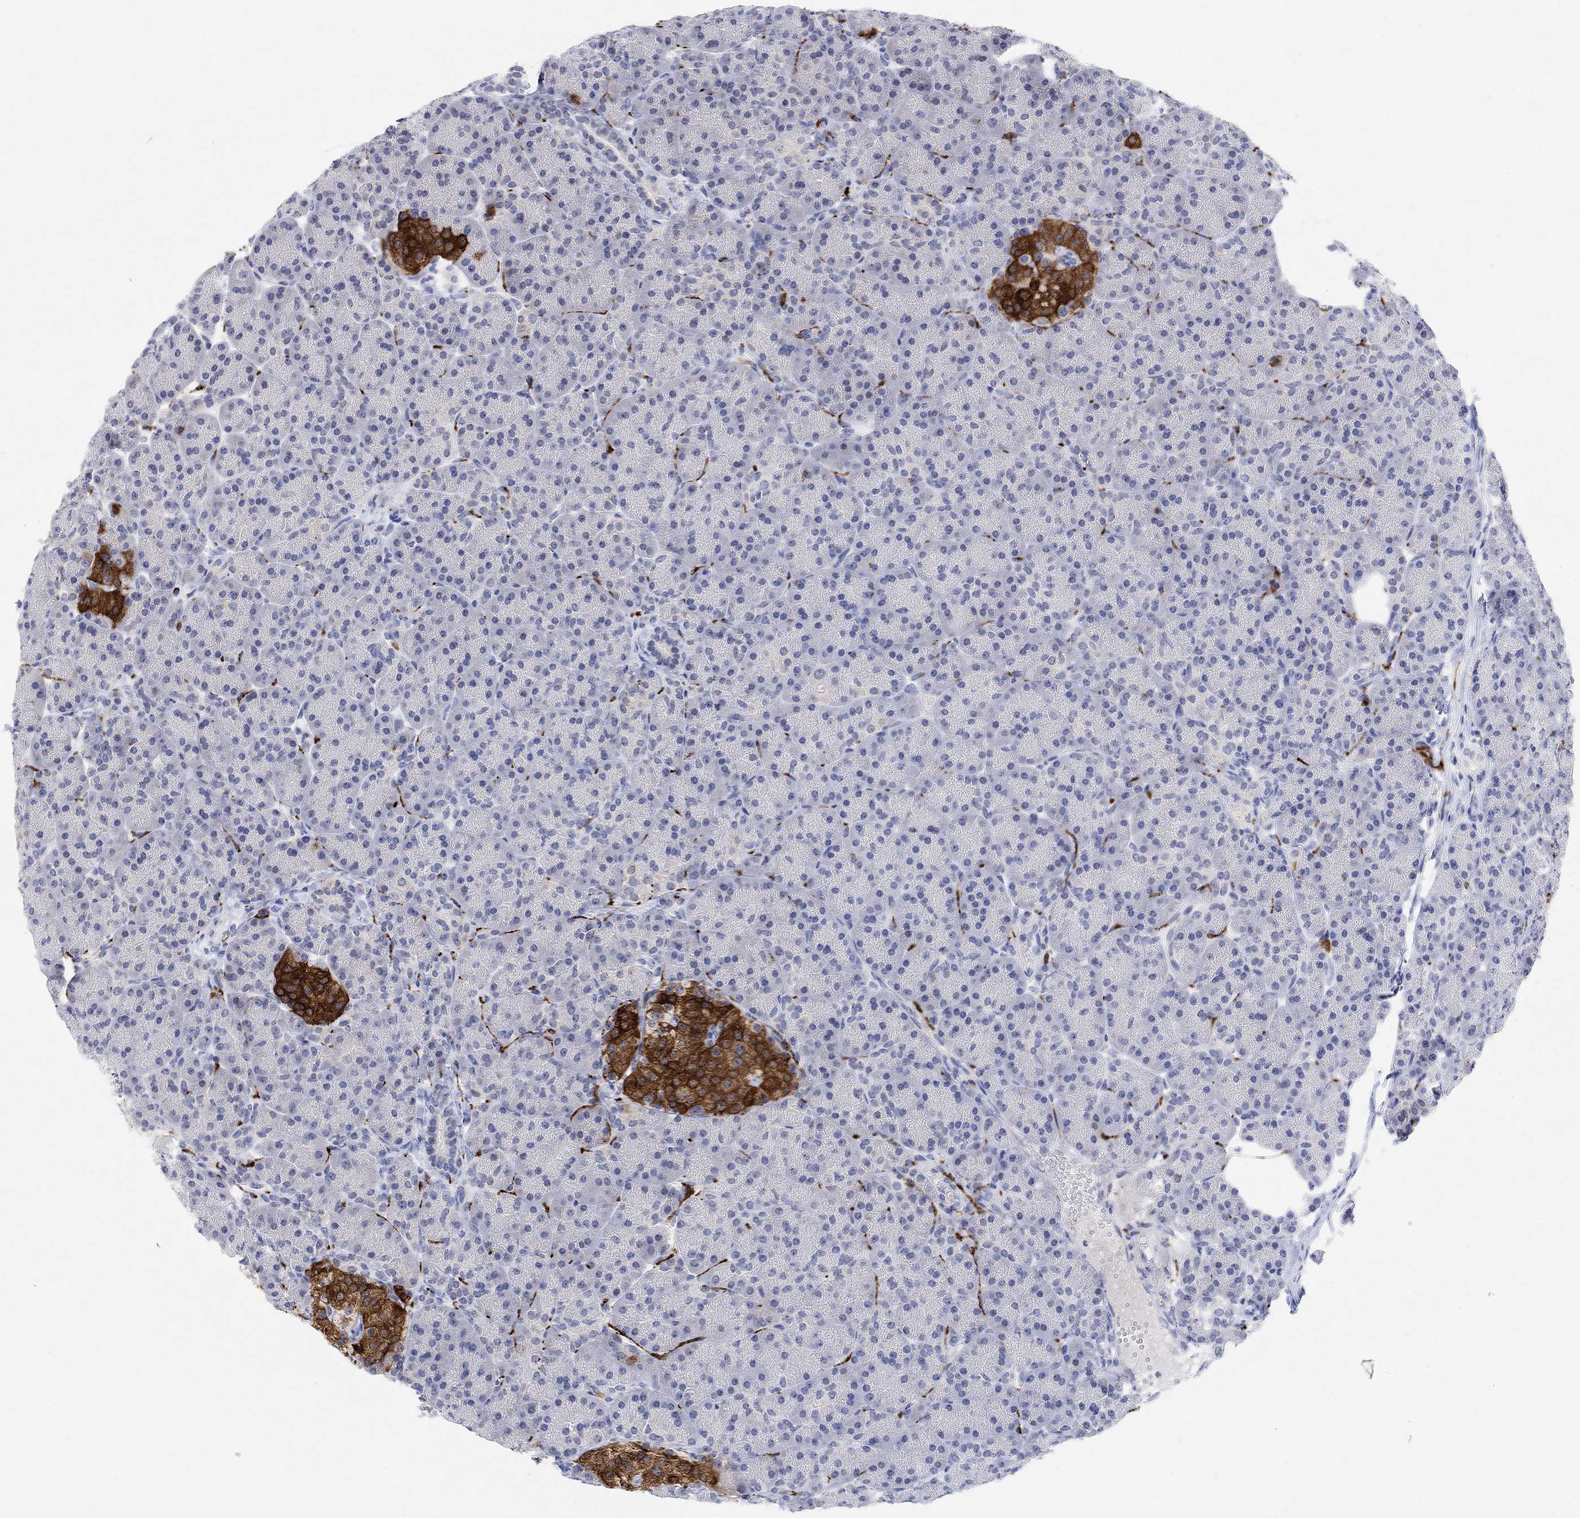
{"staining": {"intensity": "negative", "quantity": "none", "location": "none"}, "tissue": "pancreas", "cell_type": "Exocrine glandular cells", "image_type": "normal", "snomed": [{"axis": "morphology", "description": "Normal tissue, NOS"}, {"axis": "topography", "description": "Pancreas"}], "caption": "DAB immunohistochemical staining of unremarkable pancreas reveals no significant staining in exocrine glandular cells. Brightfield microscopy of immunohistochemistry stained with DAB (3,3'-diaminobenzidine) (brown) and hematoxylin (blue), captured at high magnification.", "gene": "VAT1L", "patient": {"sex": "female", "age": 63}}